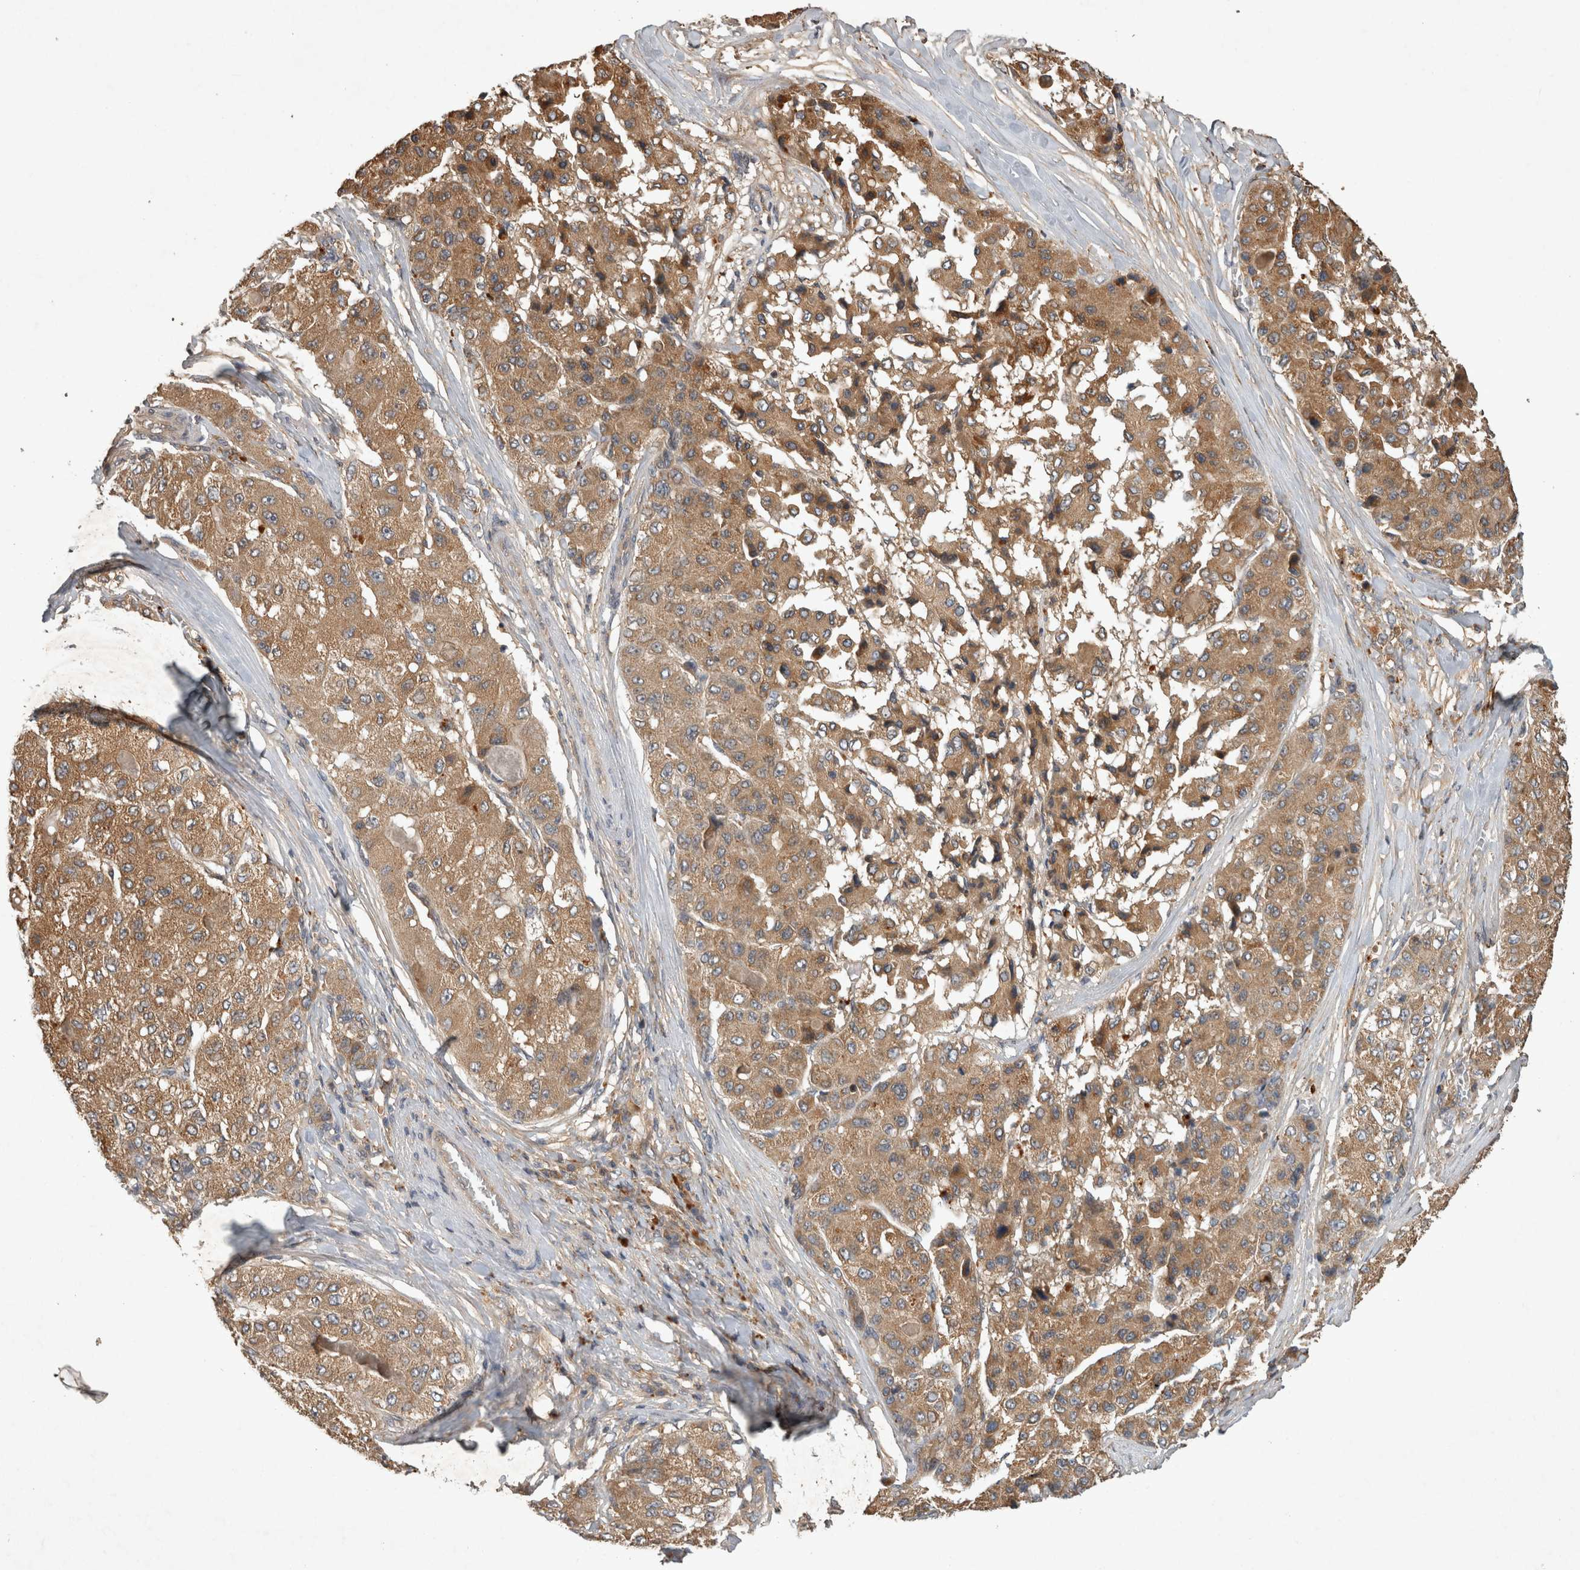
{"staining": {"intensity": "moderate", "quantity": ">75%", "location": "cytoplasmic/membranous"}, "tissue": "liver cancer", "cell_type": "Tumor cells", "image_type": "cancer", "snomed": [{"axis": "morphology", "description": "Carcinoma, Hepatocellular, NOS"}, {"axis": "topography", "description": "Liver"}], "caption": "High-magnification brightfield microscopy of liver cancer stained with DAB (brown) and counterstained with hematoxylin (blue). tumor cells exhibit moderate cytoplasmic/membranous staining is appreciated in about>75% of cells.", "gene": "TRMT61B", "patient": {"sex": "male", "age": 80}}